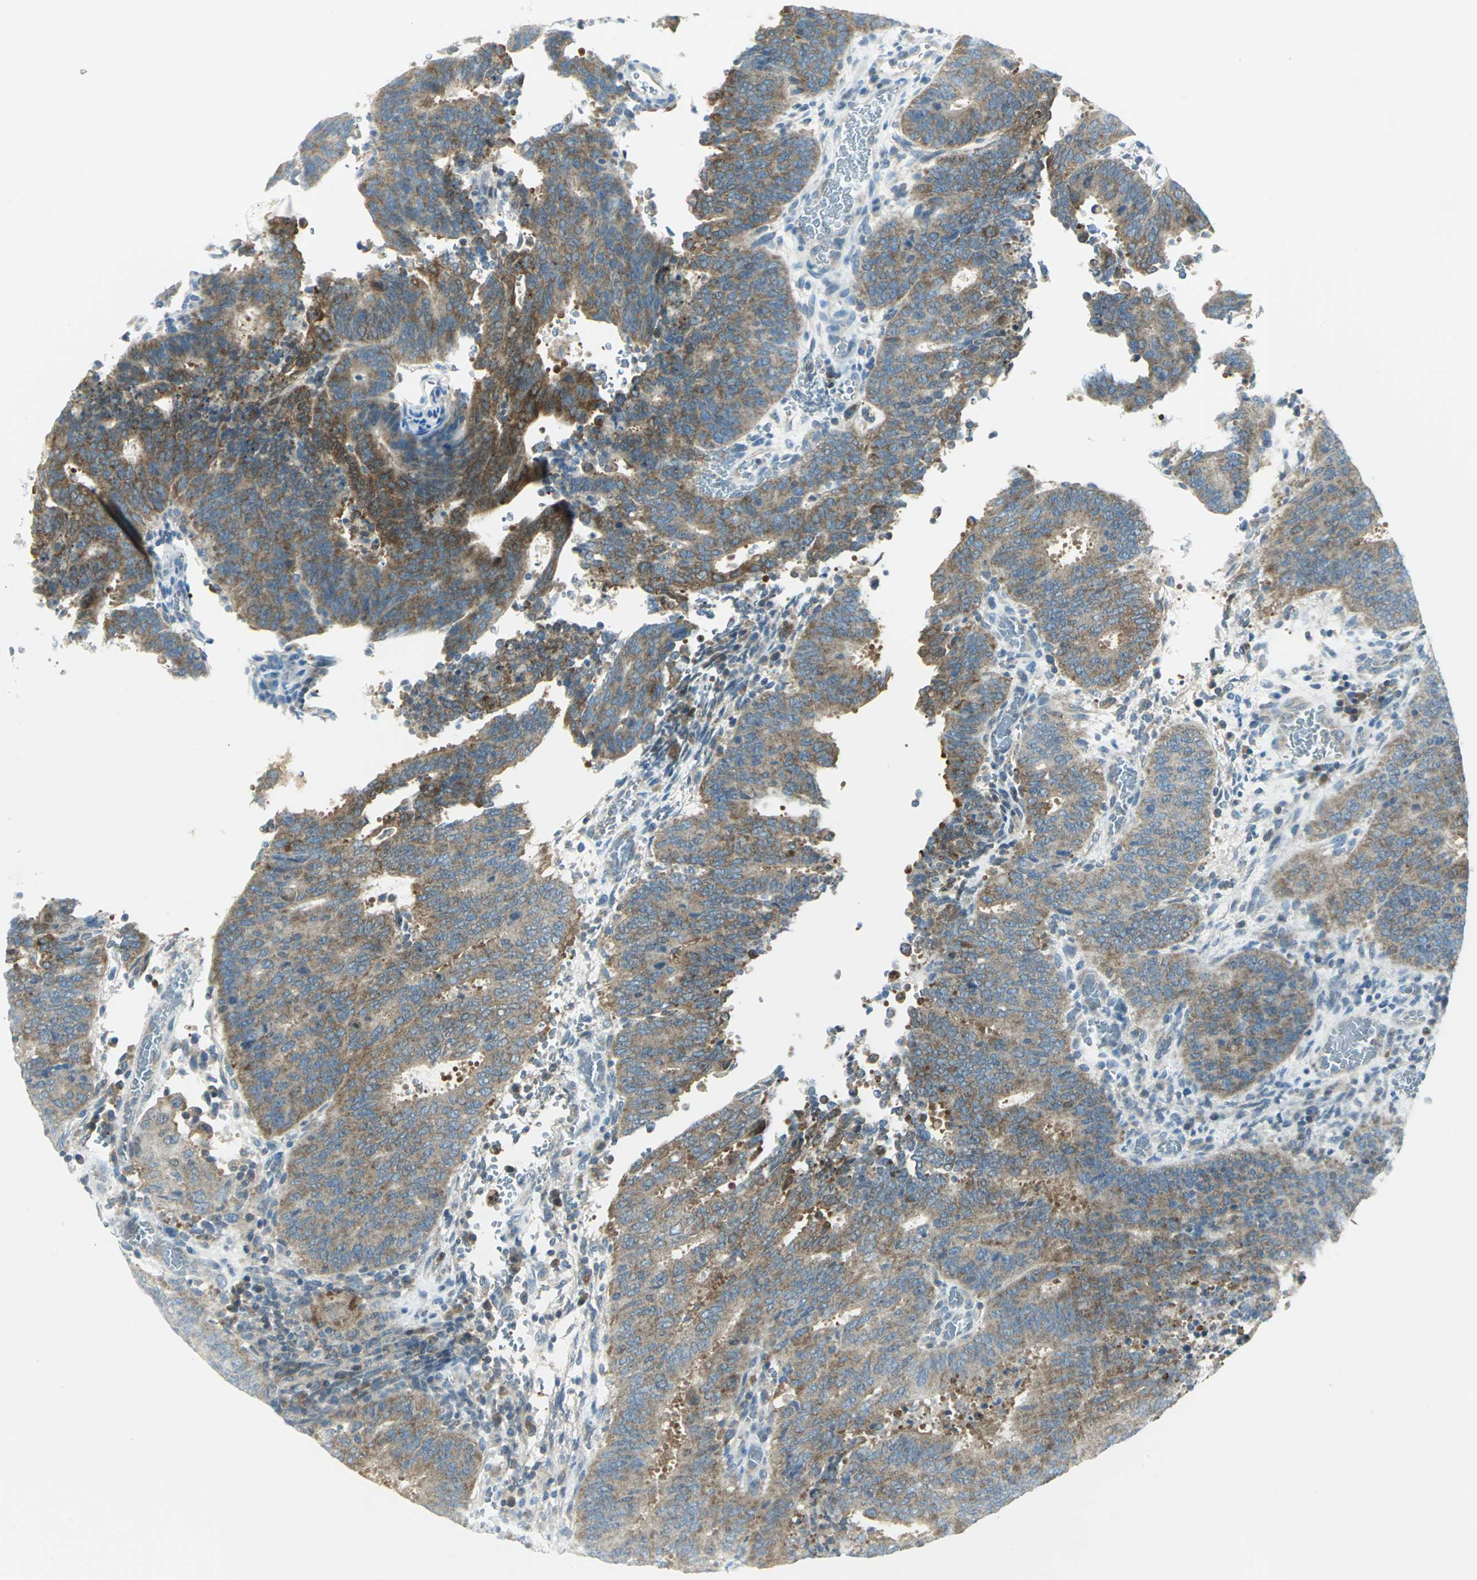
{"staining": {"intensity": "moderate", "quantity": ">75%", "location": "cytoplasmic/membranous"}, "tissue": "cervical cancer", "cell_type": "Tumor cells", "image_type": "cancer", "snomed": [{"axis": "morphology", "description": "Adenocarcinoma, NOS"}, {"axis": "topography", "description": "Cervix"}], "caption": "Moderate cytoplasmic/membranous staining for a protein is appreciated in about >75% of tumor cells of cervical cancer using immunohistochemistry.", "gene": "ALDOA", "patient": {"sex": "female", "age": 44}}